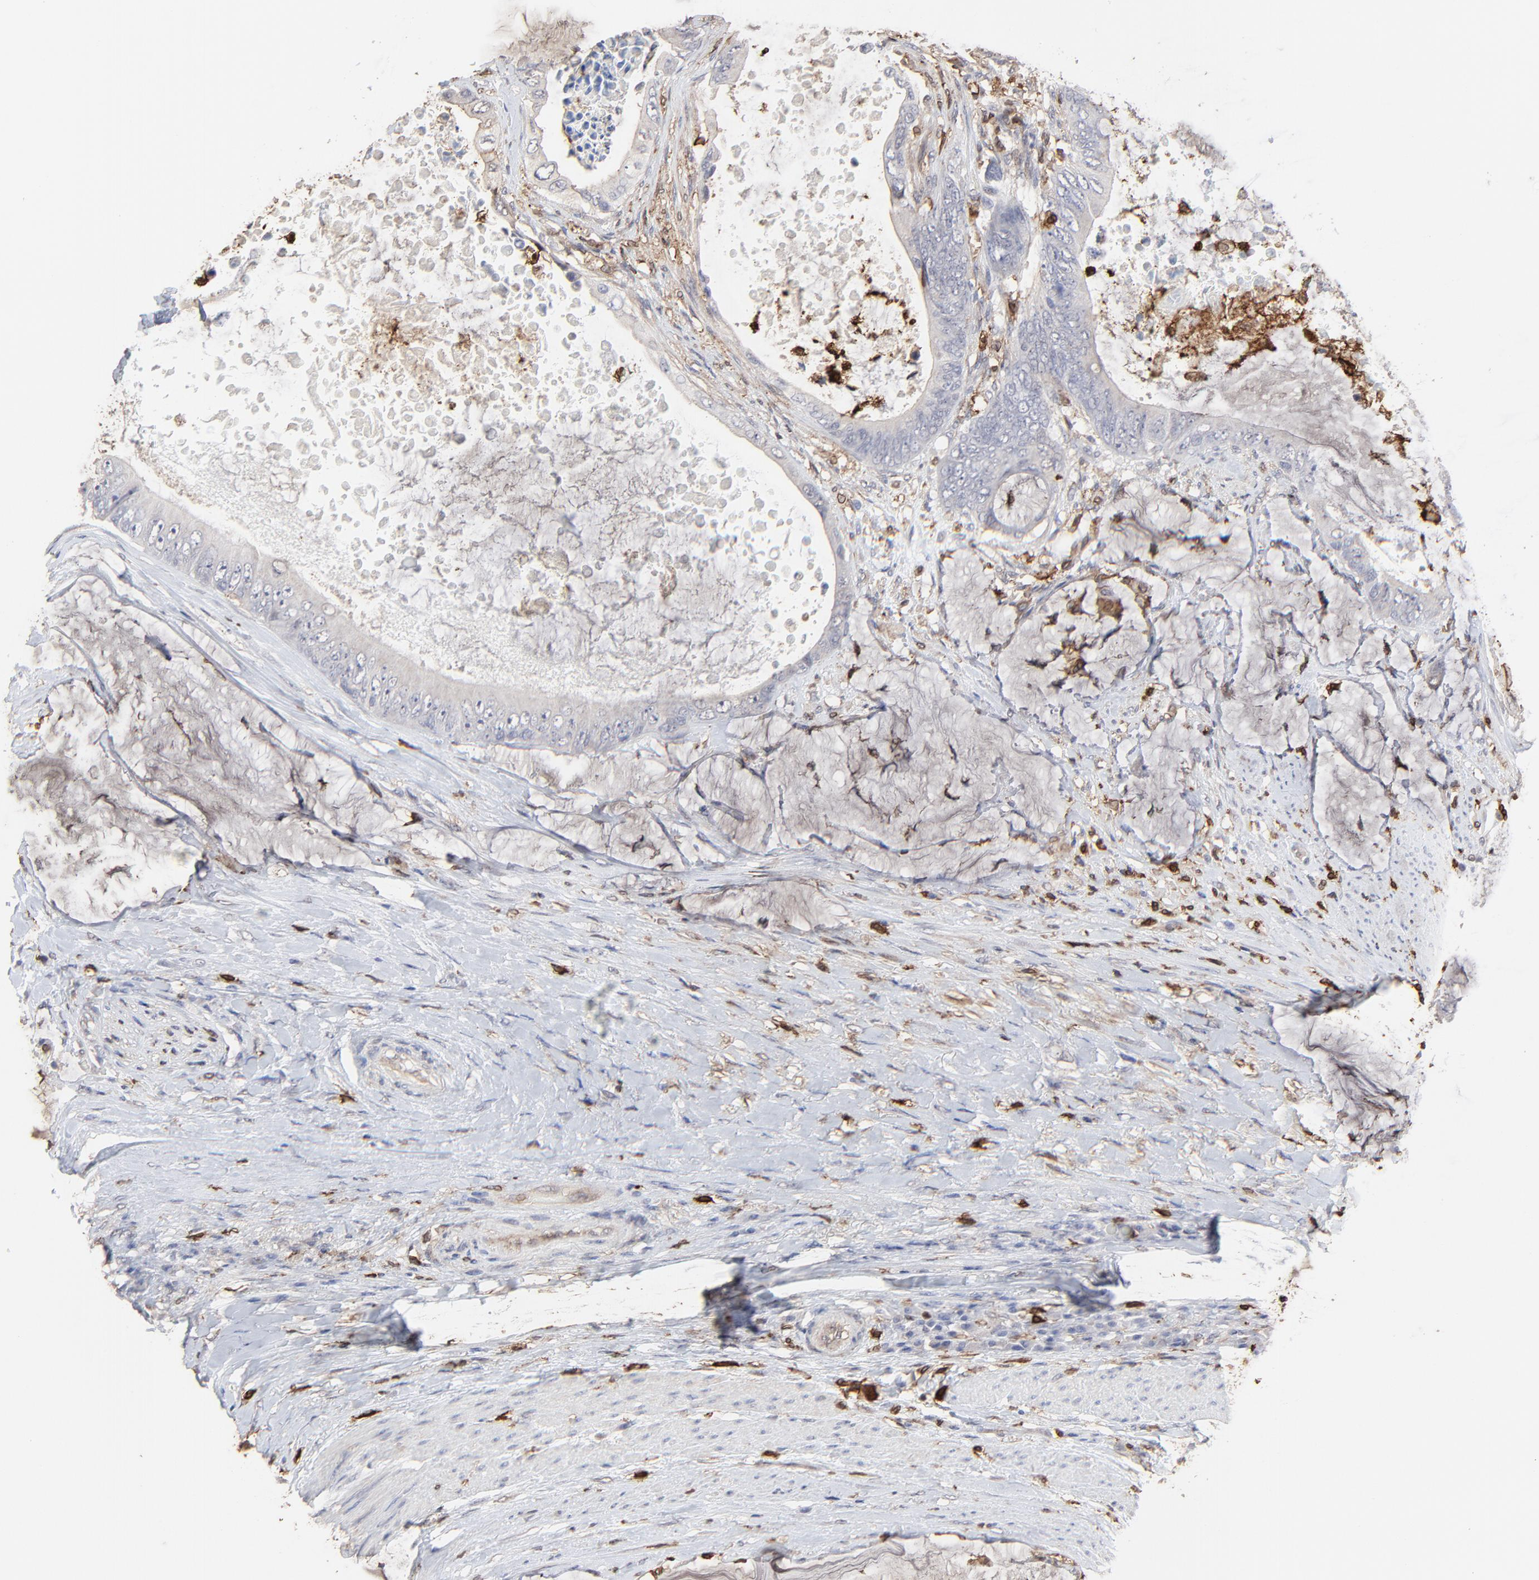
{"staining": {"intensity": "negative", "quantity": "none", "location": "none"}, "tissue": "colorectal cancer", "cell_type": "Tumor cells", "image_type": "cancer", "snomed": [{"axis": "morphology", "description": "Normal tissue, NOS"}, {"axis": "morphology", "description": "Adenocarcinoma, NOS"}, {"axis": "topography", "description": "Rectum"}, {"axis": "topography", "description": "Peripheral nerve tissue"}], "caption": "There is no significant positivity in tumor cells of colorectal adenocarcinoma.", "gene": "SLC6A14", "patient": {"sex": "female", "age": 77}}